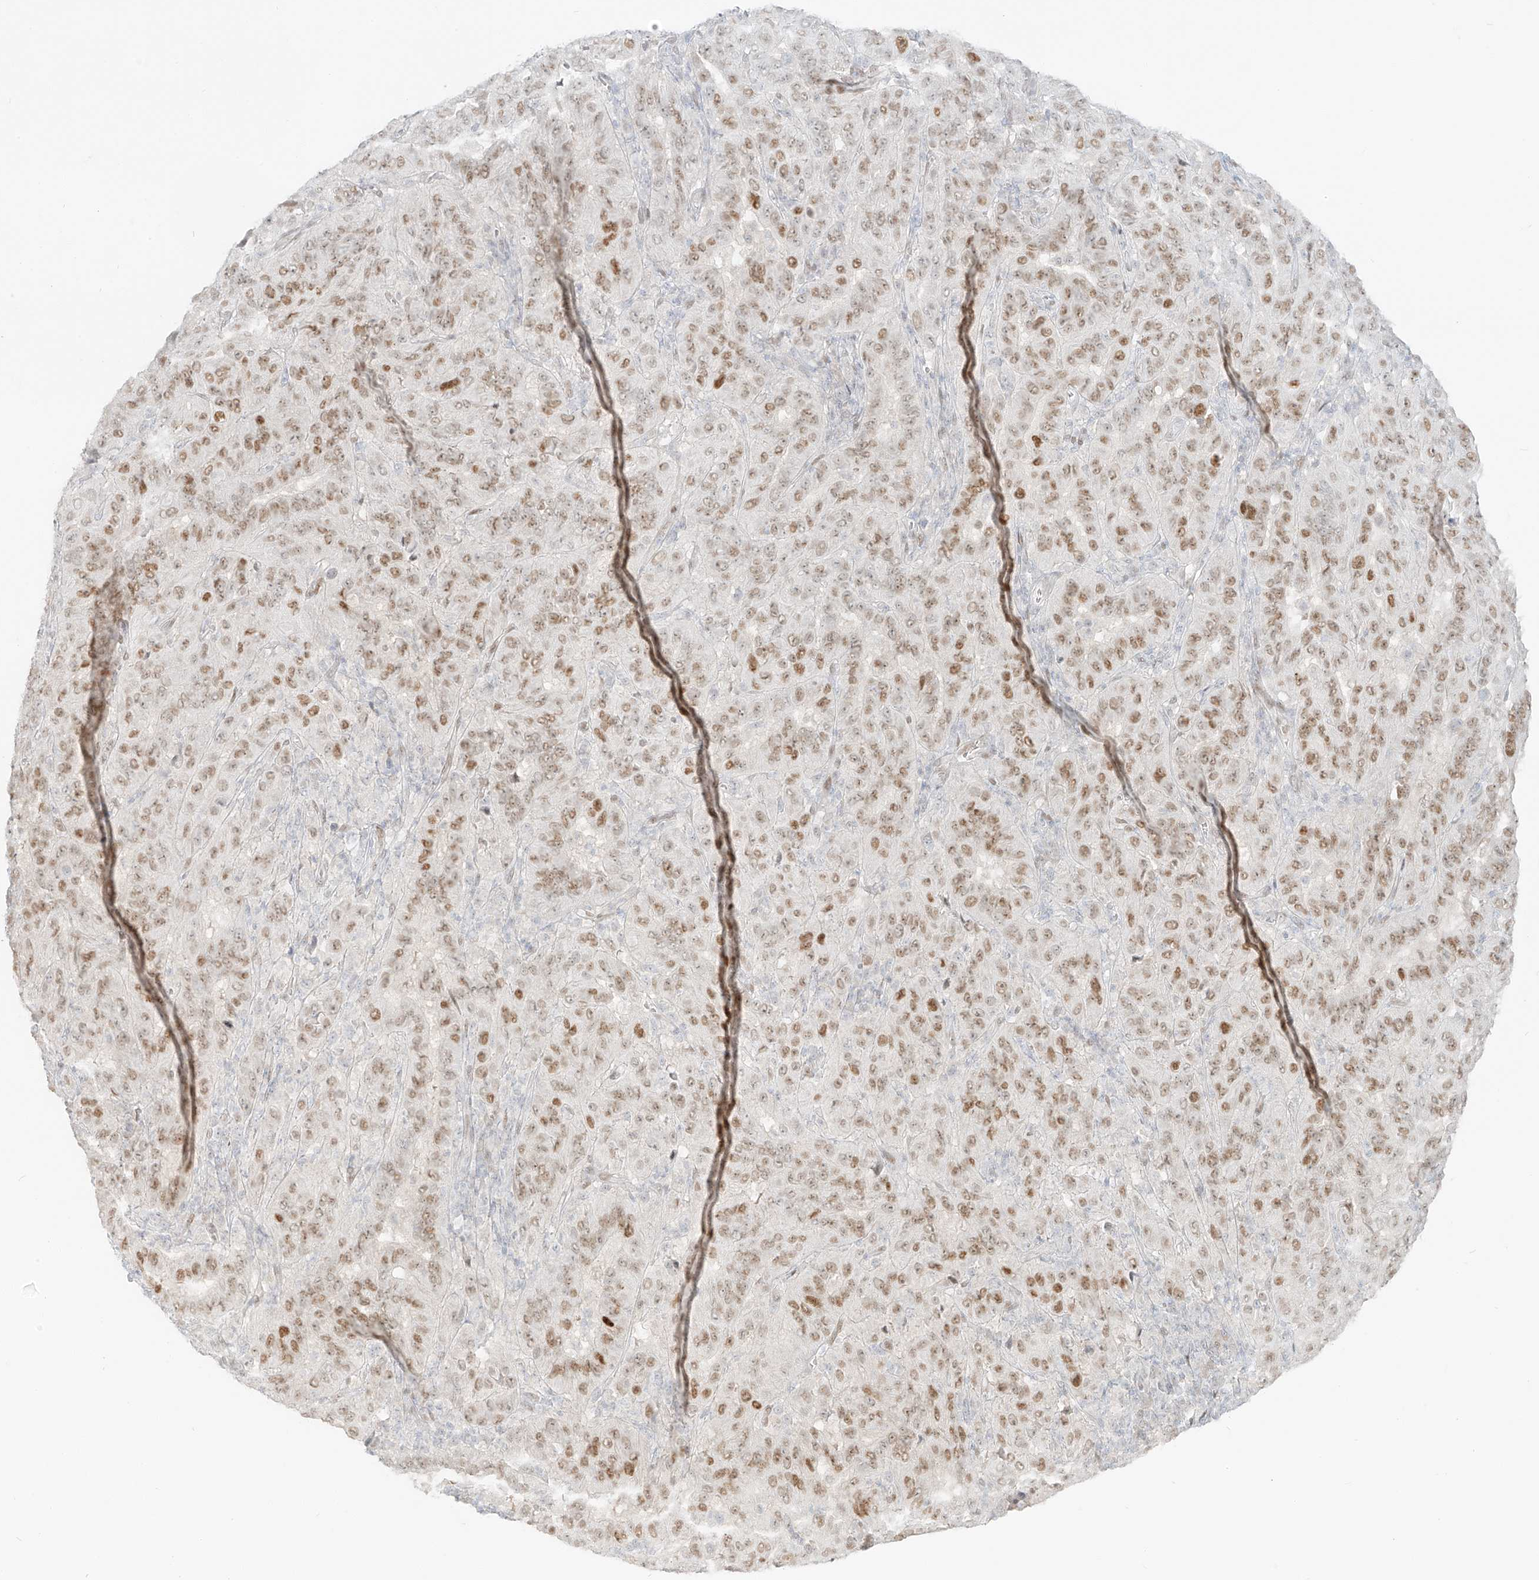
{"staining": {"intensity": "moderate", "quantity": ">75%", "location": "nuclear"}, "tissue": "pancreatic cancer", "cell_type": "Tumor cells", "image_type": "cancer", "snomed": [{"axis": "morphology", "description": "Adenocarcinoma, NOS"}, {"axis": "topography", "description": "Pancreas"}], "caption": "Human adenocarcinoma (pancreatic) stained for a protein (brown) shows moderate nuclear positive expression in approximately >75% of tumor cells.", "gene": "ZNF774", "patient": {"sex": "male", "age": 63}}